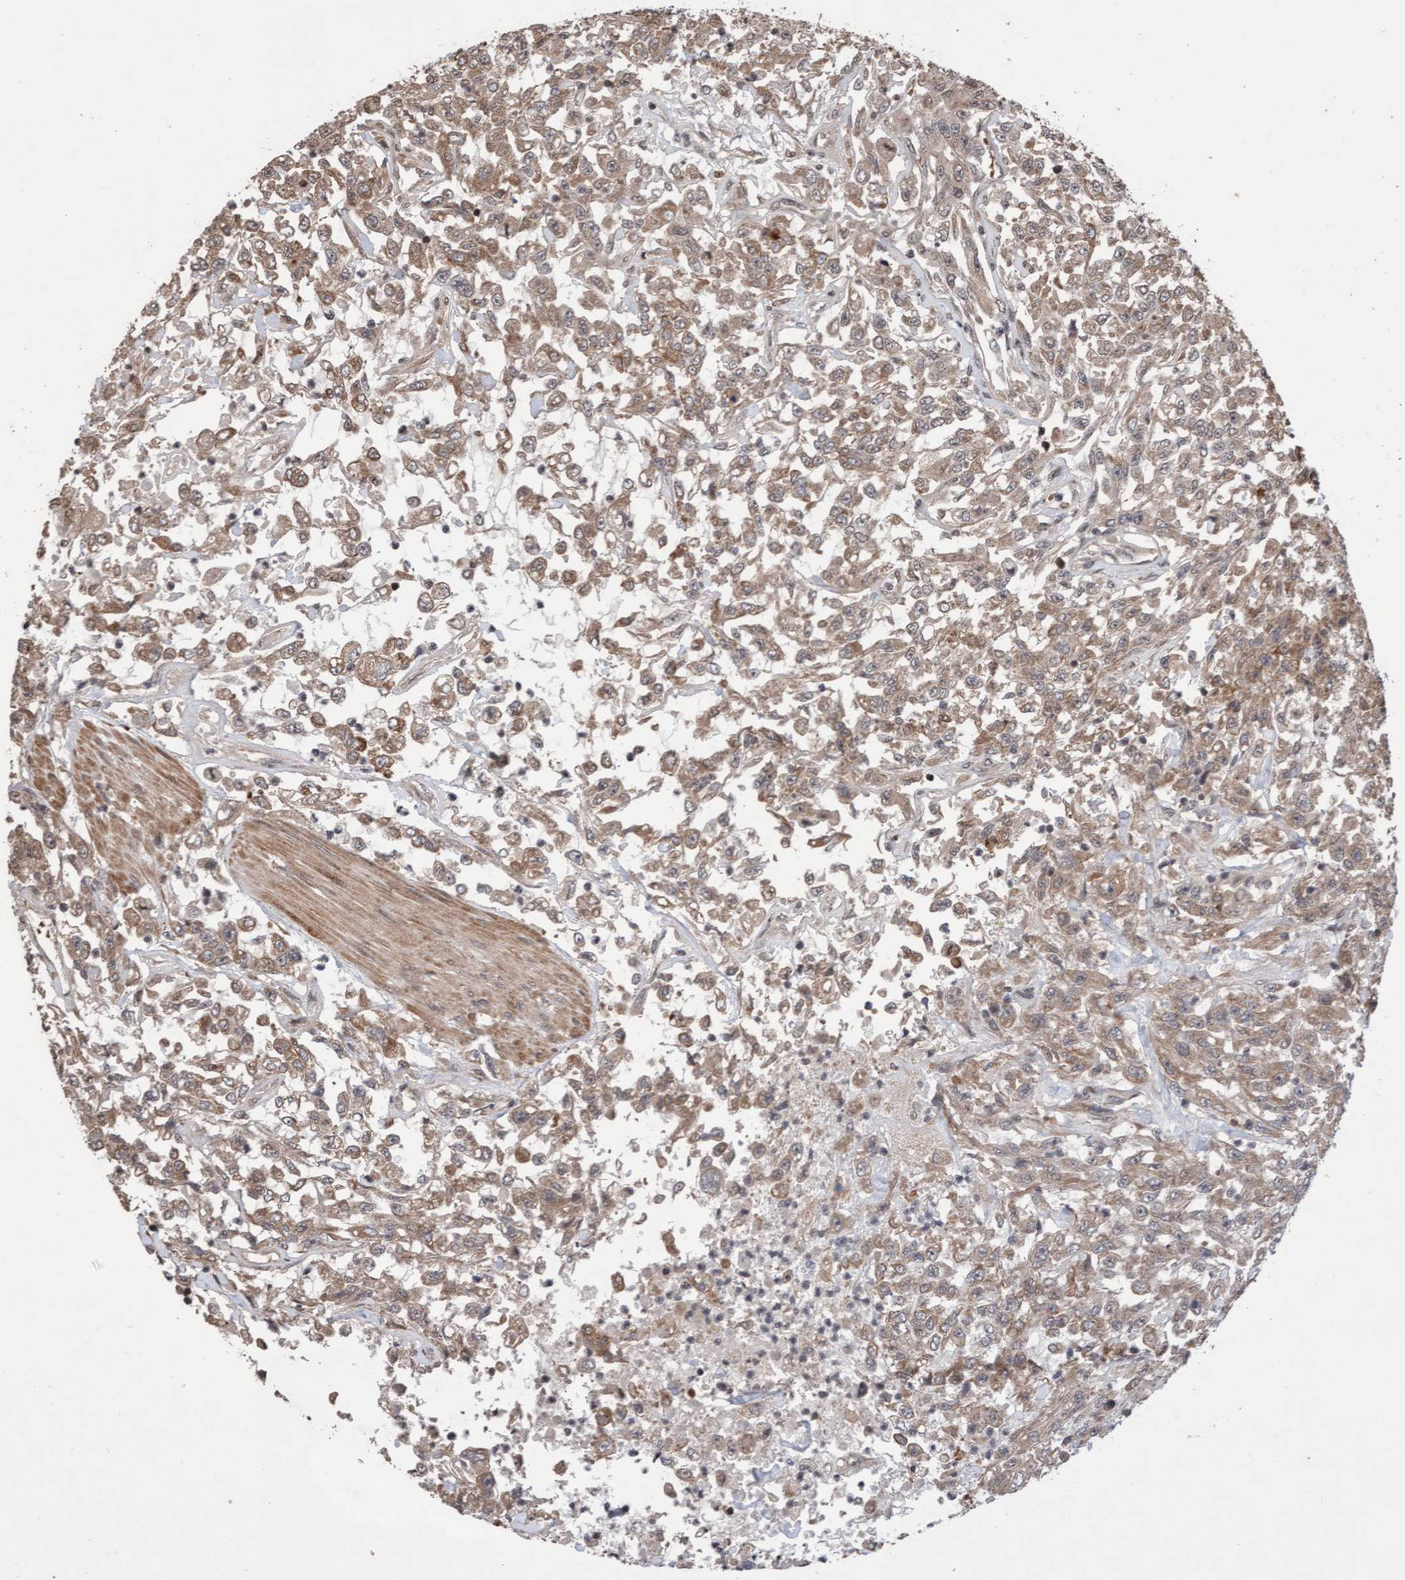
{"staining": {"intensity": "weak", "quantity": ">75%", "location": "cytoplasmic/membranous"}, "tissue": "urothelial cancer", "cell_type": "Tumor cells", "image_type": "cancer", "snomed": [{"axis": "morphology", "description": "Urothelial carcinoma, High grade"}, {"axis": "topography", "description": "Urinary bladder"}], "caption": "Protein staining shows weak cytoplasmic/membranous expression in about >75% of tumor cells in urothelial carcinoma (high-grade).", "gene": "PECR", "patient": {"sex": "male", "age": 46}}